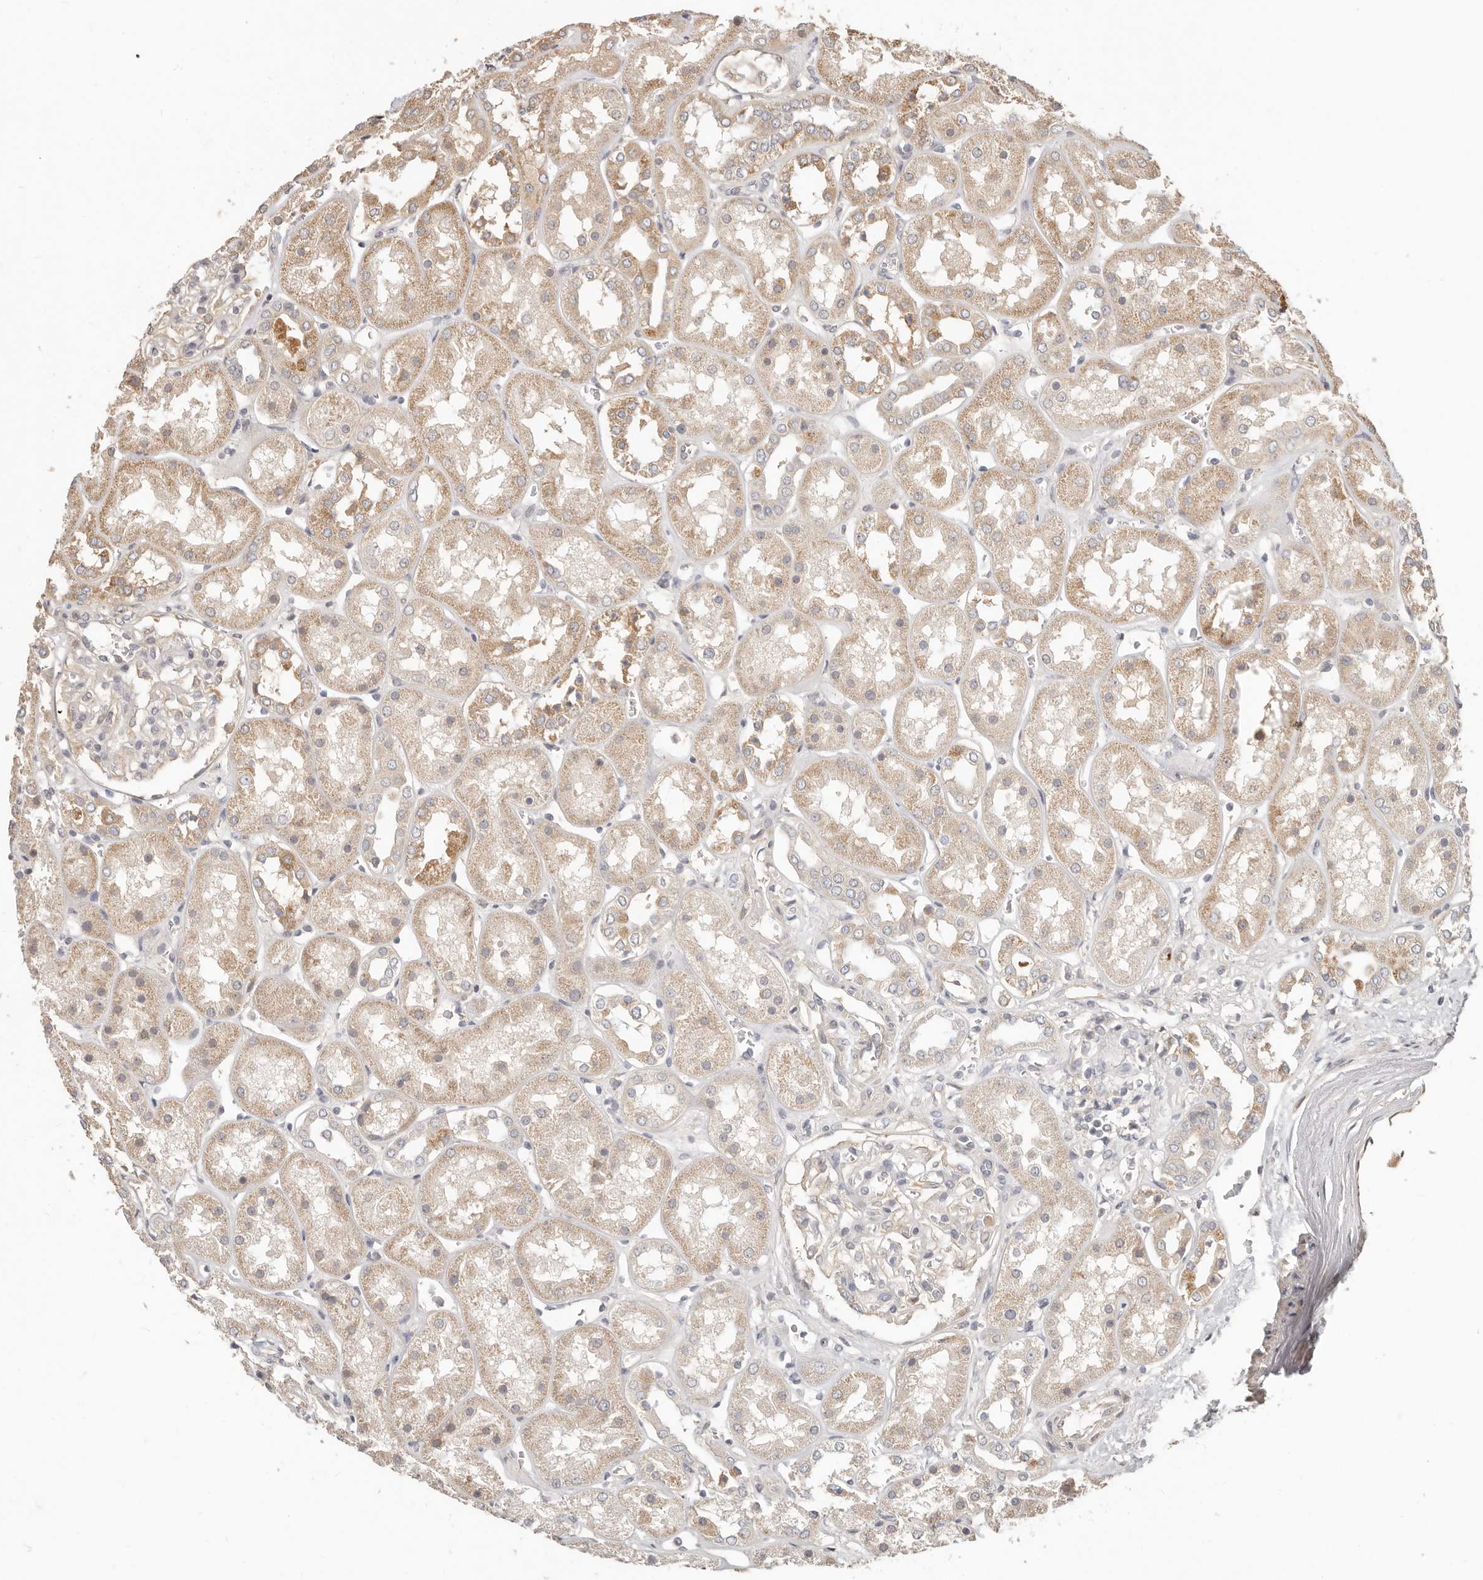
{"staining": {"intensity": "negative", "quantity": "none", "location": "none"}, "tissue": "kidney", "cell_type": "Cells in glomeruli", "image_type": "normal", "snomed": [{"axis": "morphology", "description": "Normal tissue, NOS"}, {"axis": "topography", "description": "Kidney"}], "caption": "High power microscopy photomicrograph of an immunohistochemistry photomicrograph of benign kidney, revealing no significant expression in cells in glomeruli.", "gene": "MTFR2", "patient": {"sex": "male", "age": 70}}